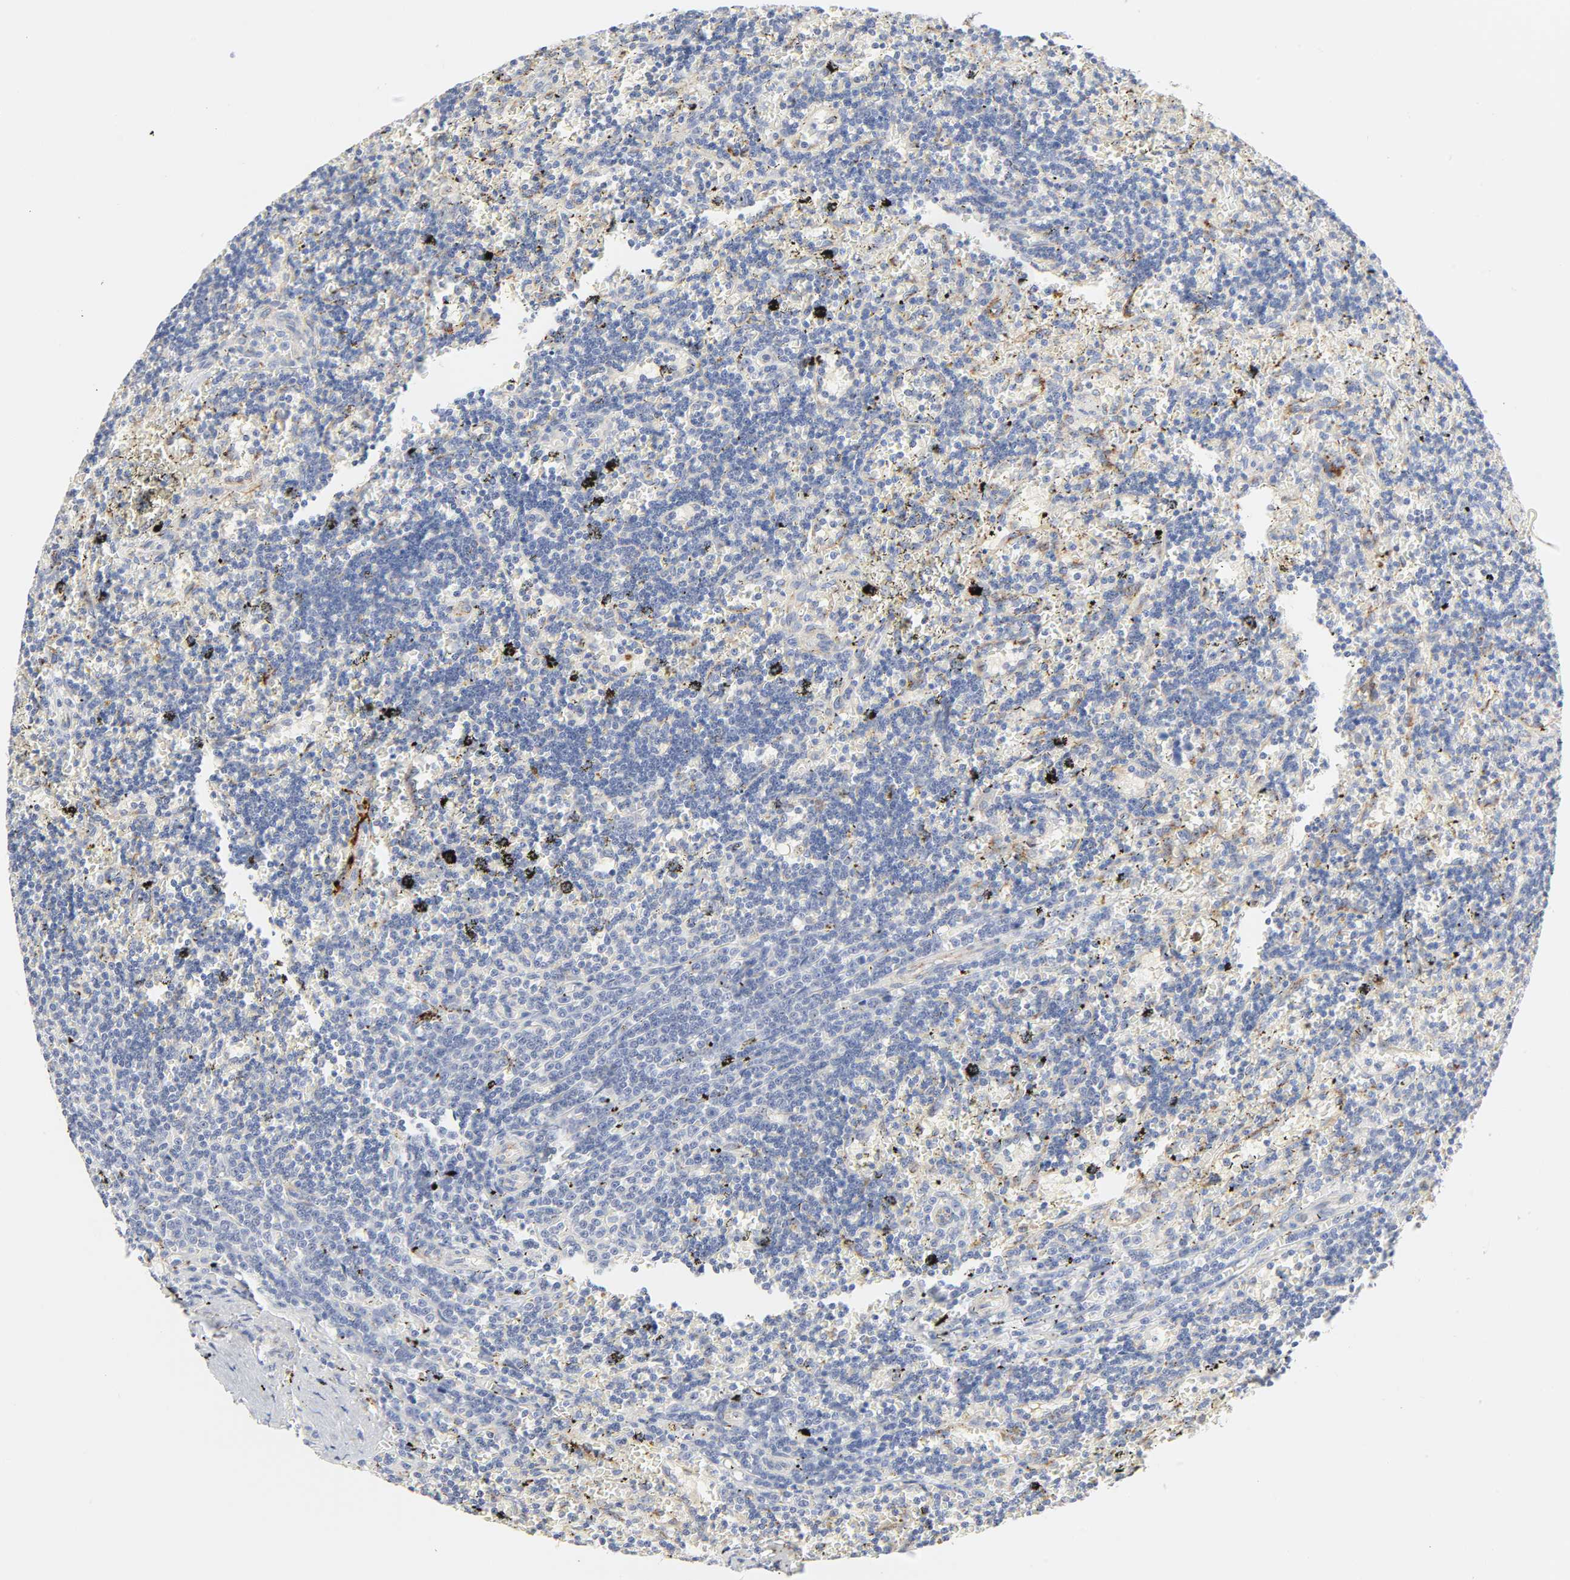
{"staining": {"intensity": "negative", "quantity": "none", "location": "none"}, "tissue": "lymphoma", "cell_type": "Tumor cells", "image_type": "cancer", "snomed": [{"axis": "morphology", "description": "Malignant lymphoma, non-Hodgkin's type, Low grade"}, {"axis": "topography", "description": "Spleen"}], "caption": "Immunohistochemistry micrograph of malignant lymphoma, non-Hodgkin's type (low-grade) stained for a protein (brown), which reveals no positivity in tumor cells.", "gene": "MAGEB17", "patient": {"sex": "male", "age": 60}}